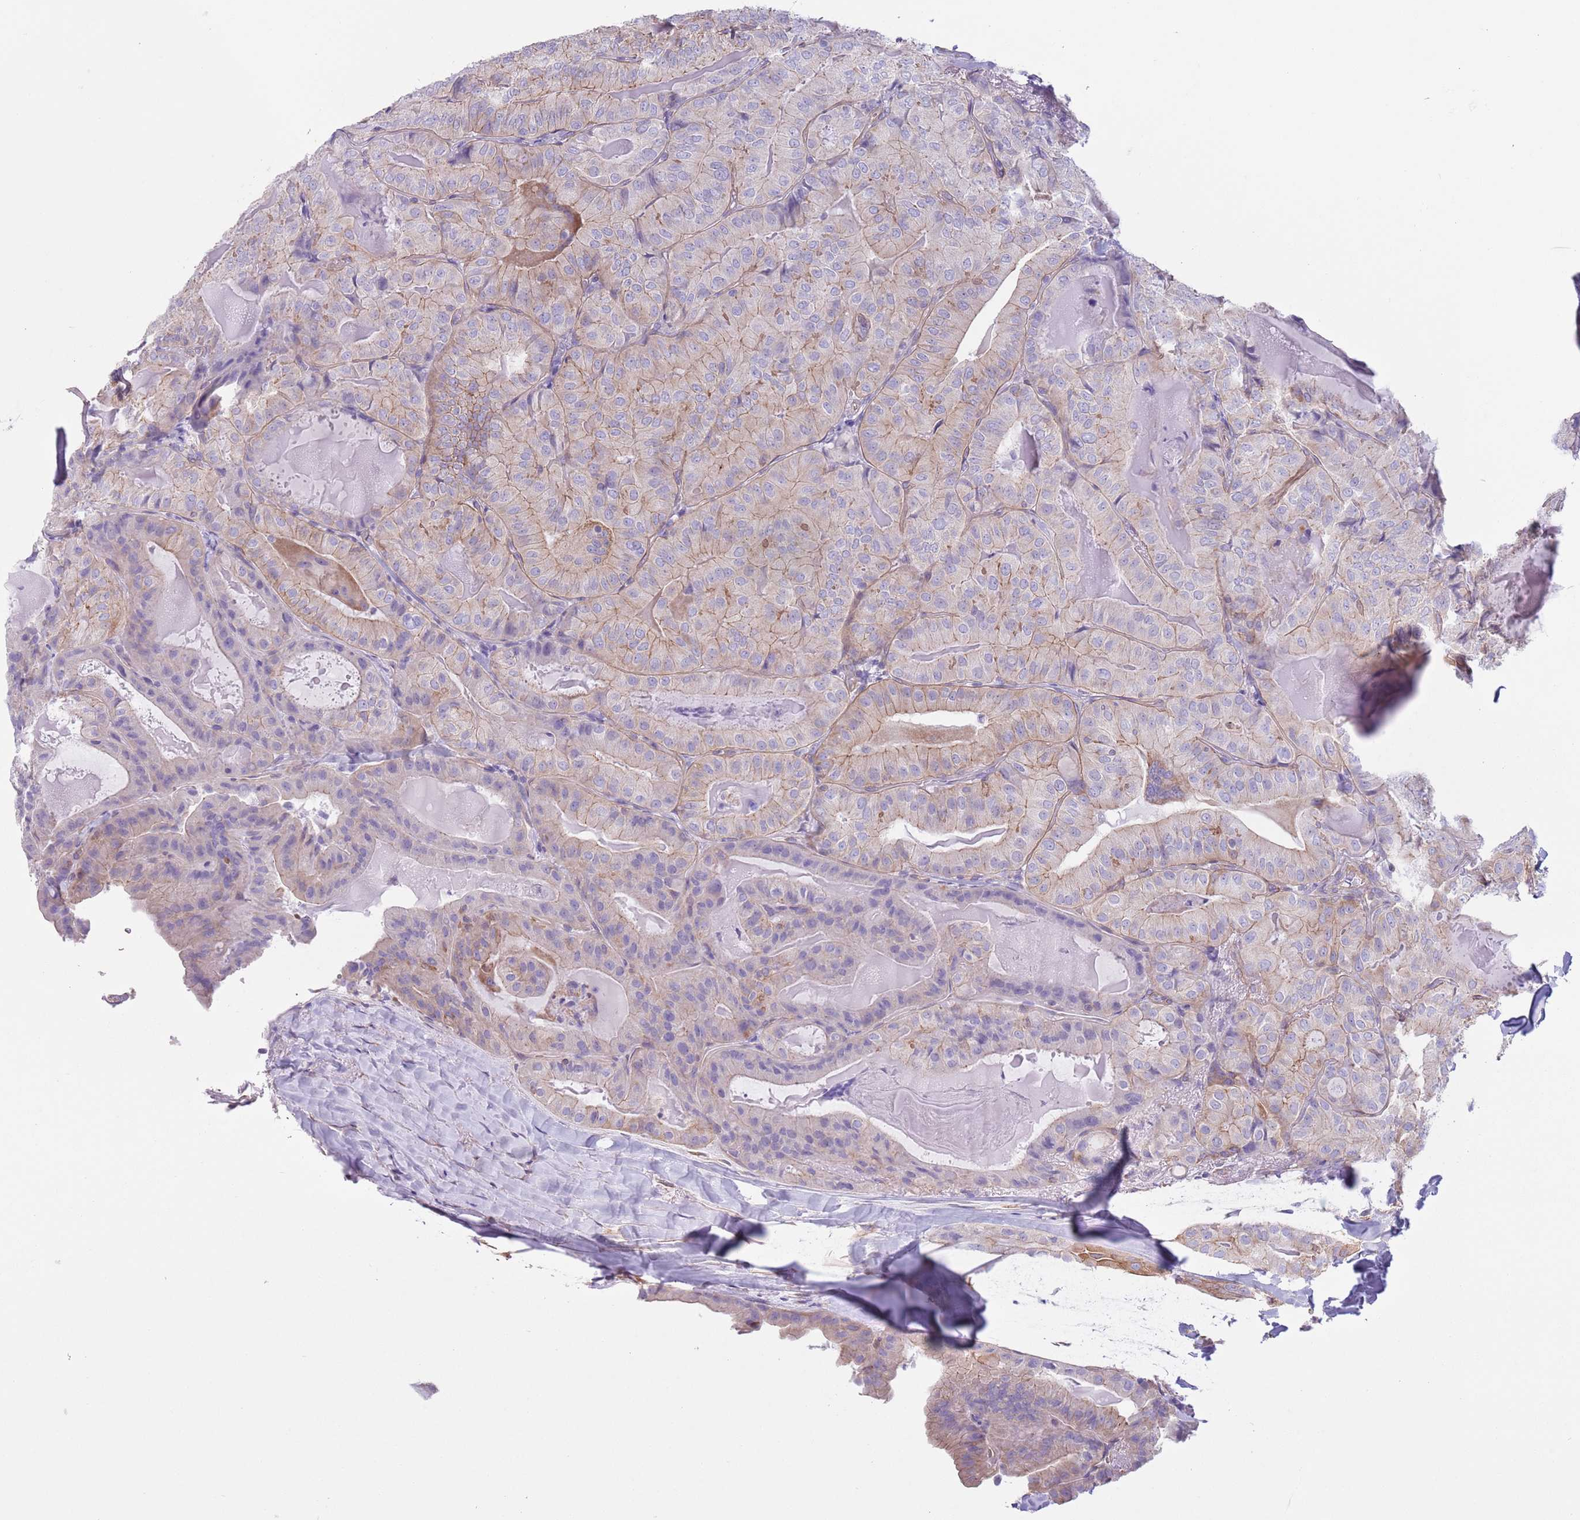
{"staining": {"intensity": "moderate", "quantity": "25%-75%", "location": "cytoplasmic/membranous"}, "tissue": "thyroid cancer", "cell_type": "Tumor cells", "image_type": "cancer", "snomed": [{"axis": "morphology", "description": "Papillary adenocarcinoma, NOS"}, {"axis": "topography", "description": "Thyroid gland"}], "caption": "A brown stain labels moderate cytoplasmic/membranous positivity of a protein in human papillary adenocarcinoma (thyroid) tumor cells.", "gene": "RBP3", "patient": {"sex": "female", "age": 68}}